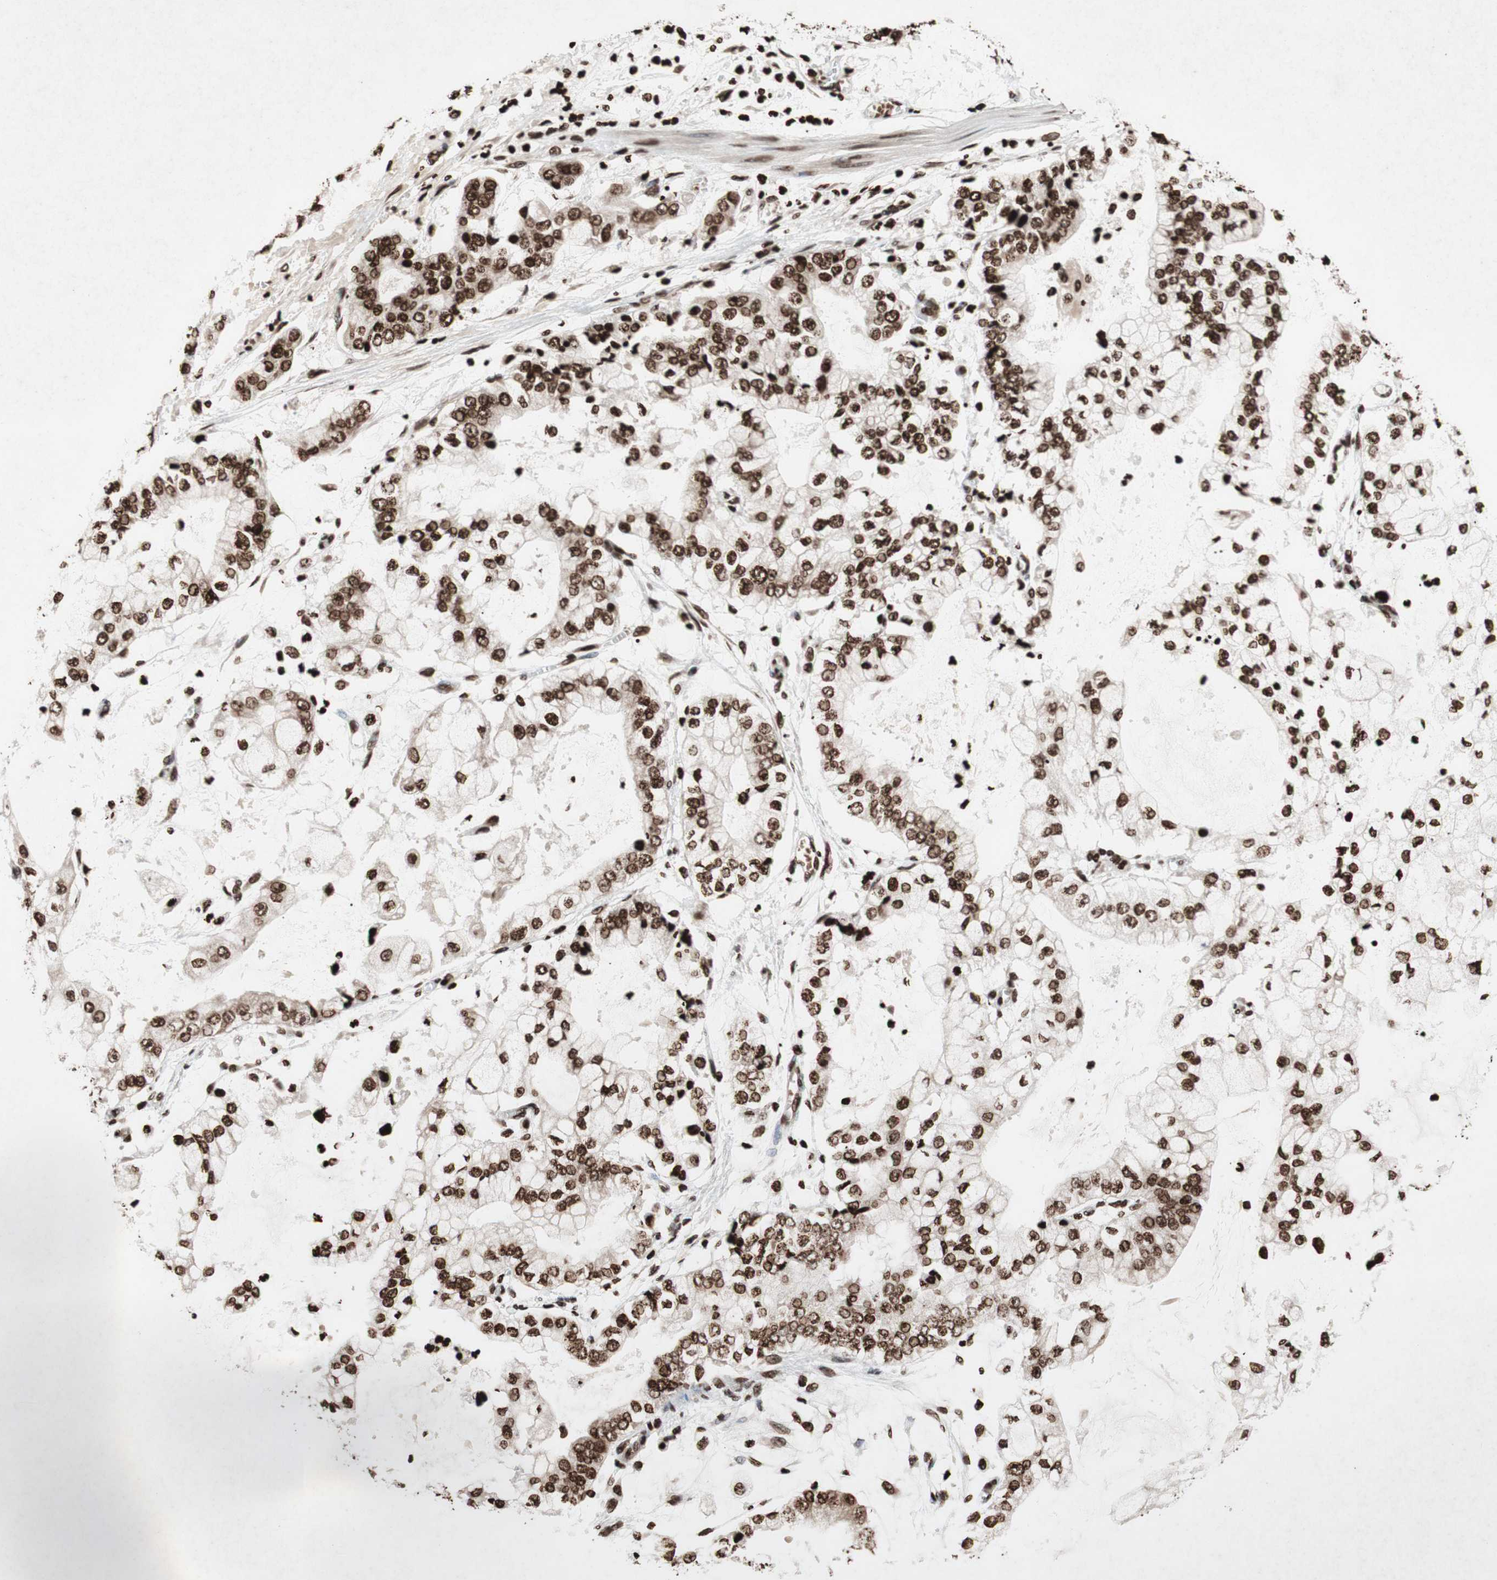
{"staining": {"intensity": "strong", "quantity": ">75%", "location": "nuclear"}, "tissue": "stomach cancer", "cell_type": "Tumor cells", "image_type": "cancer", "snomed": [{"axis": "morphology", "description": "Adenocarcinoma, NOS"}, {"axis": "topography", "description": "Stomach"}], "caption": "The histopathology image reveals staining of stomach adenocarcinoma, revealing strong nuclear protein expression (brown color) within tumor cells. (Stains: DAB in brown, nuclei in blue, Microscopy: brightfield microscopy at high magnification).", "gene": "NCOA3", "patient": {"sex": "male", "age": 76}}